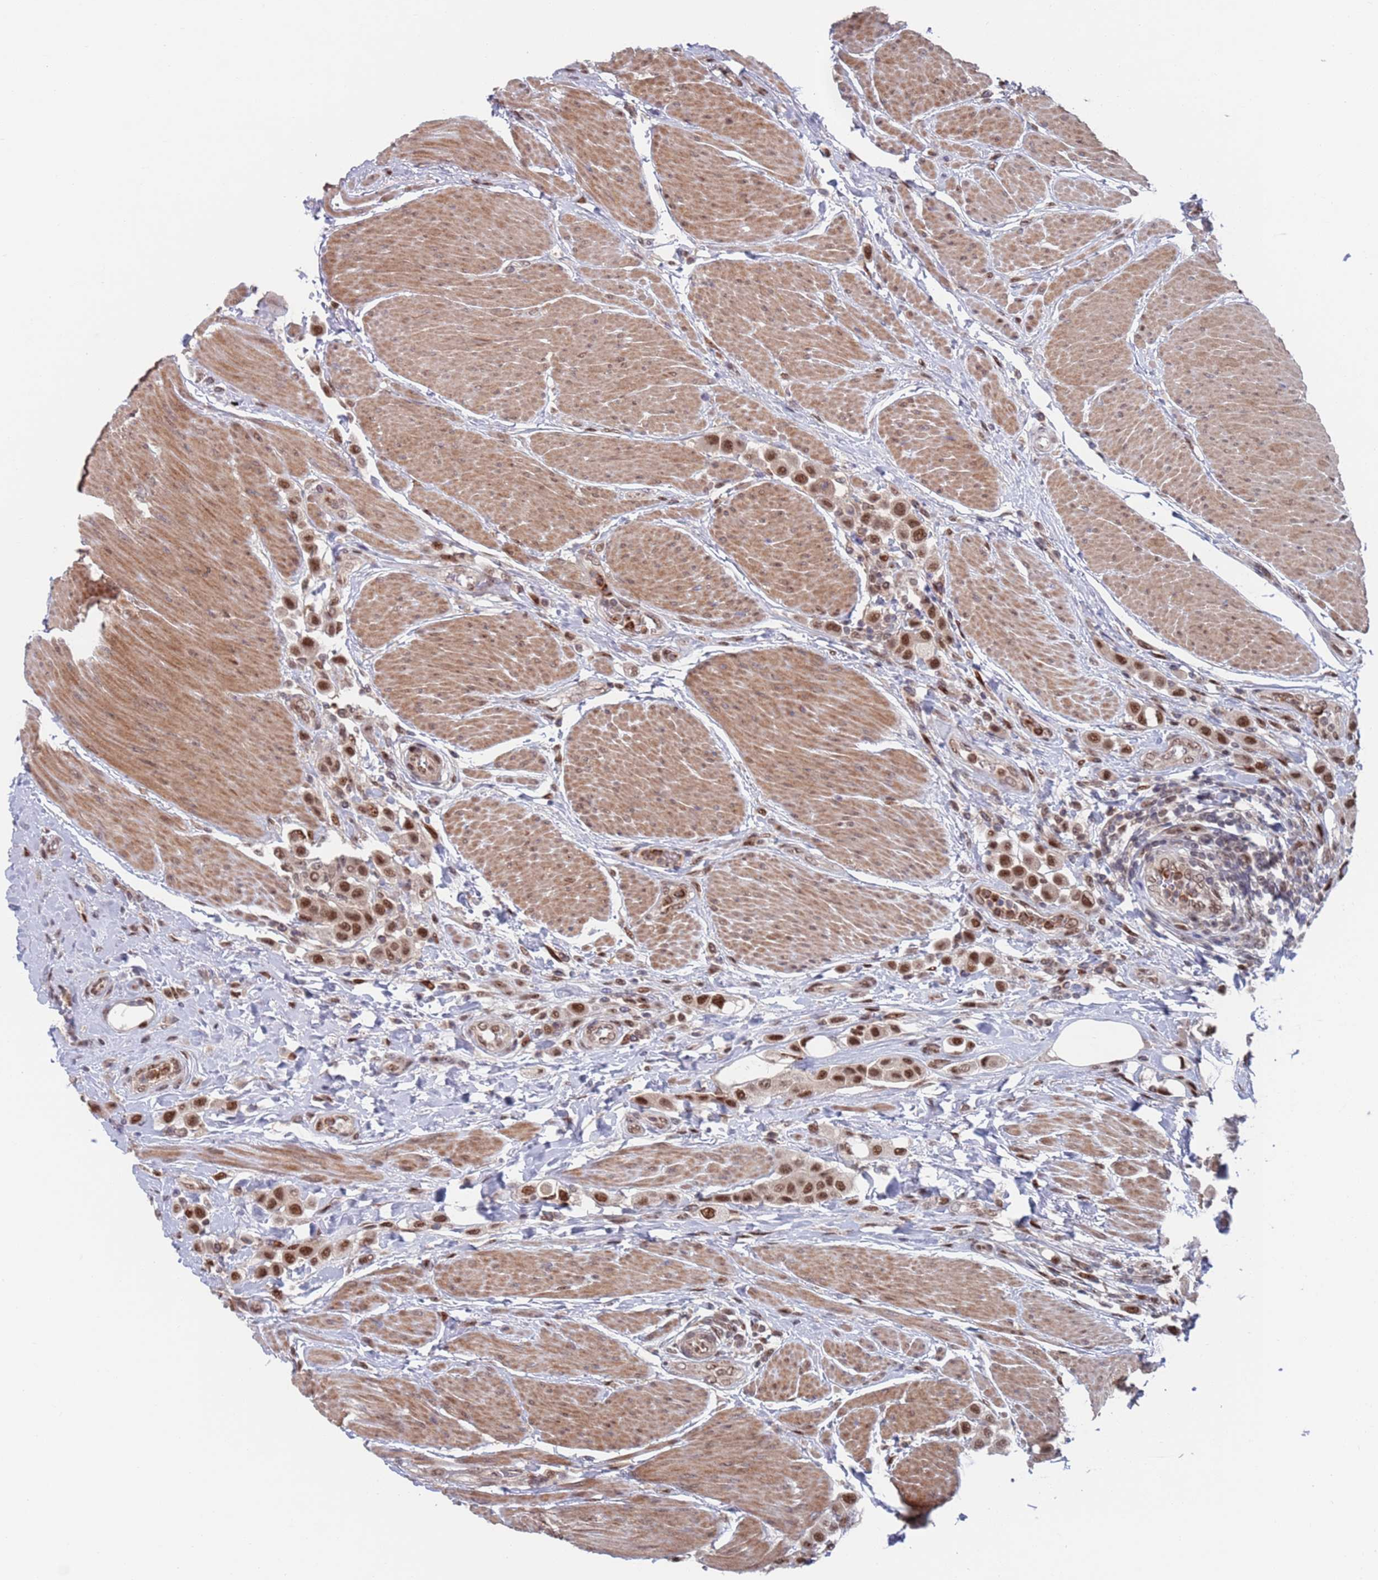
{"staining": {"intensity": "moderate", "quantity": ">75%", "location": "nuclear"}, "tissue": "urothelial cancer", "cell_type": "Tumor cells", "image_type": "cancer", "snomed": [{"axis": "morphology", "description": "Urothelial carcinoma, High grade"}, {"axis": "topography", "description": "Urinary bladder"}], "caption": "Urothelial cancer stained with a brown dye shows moderate nuclear positive positivity in about >75% of tumor cells.", "gene": "RPP25", "patient": {"sex": "male", "age": 50}}